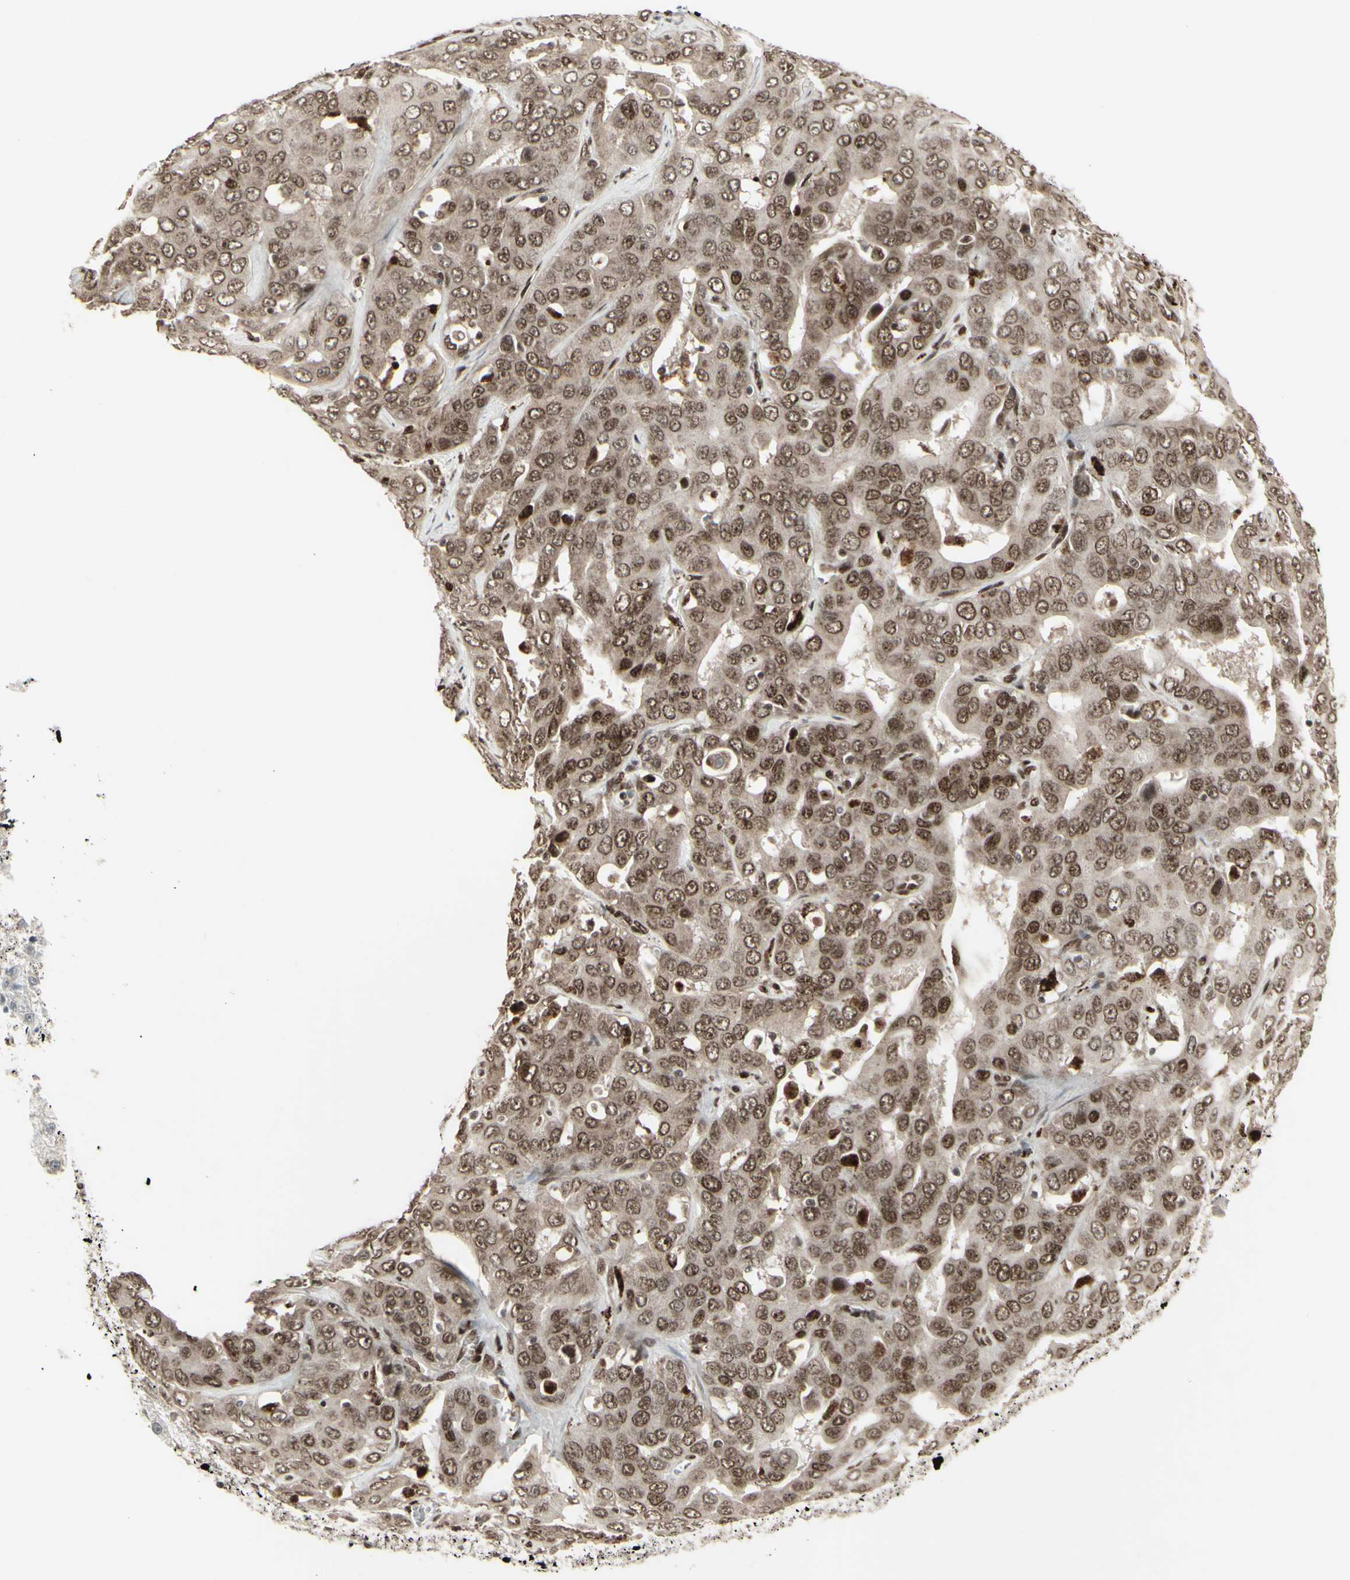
{"staining": {"intensity": "moderate", "quantity": ">75%", "location": "cytoplasmic/membranous,nuclear"}, "tissue": "liver cancer", "cell_type": "Tumor cells", "image_type": "cancer", "snomed": [{"axis": "morphology", "description": "Cholangiocarcinoma"}, {"axis": "topography", "description": "Liver"}], "caption": "Human liver cancer stained for a protein (brown) reveals moderate cytoplasmic/membranous and nuclear positive positivity in approximately >75% of tumor cells.", "gene": "CBX1", "patient": {"sex": "female", "age": 52}}